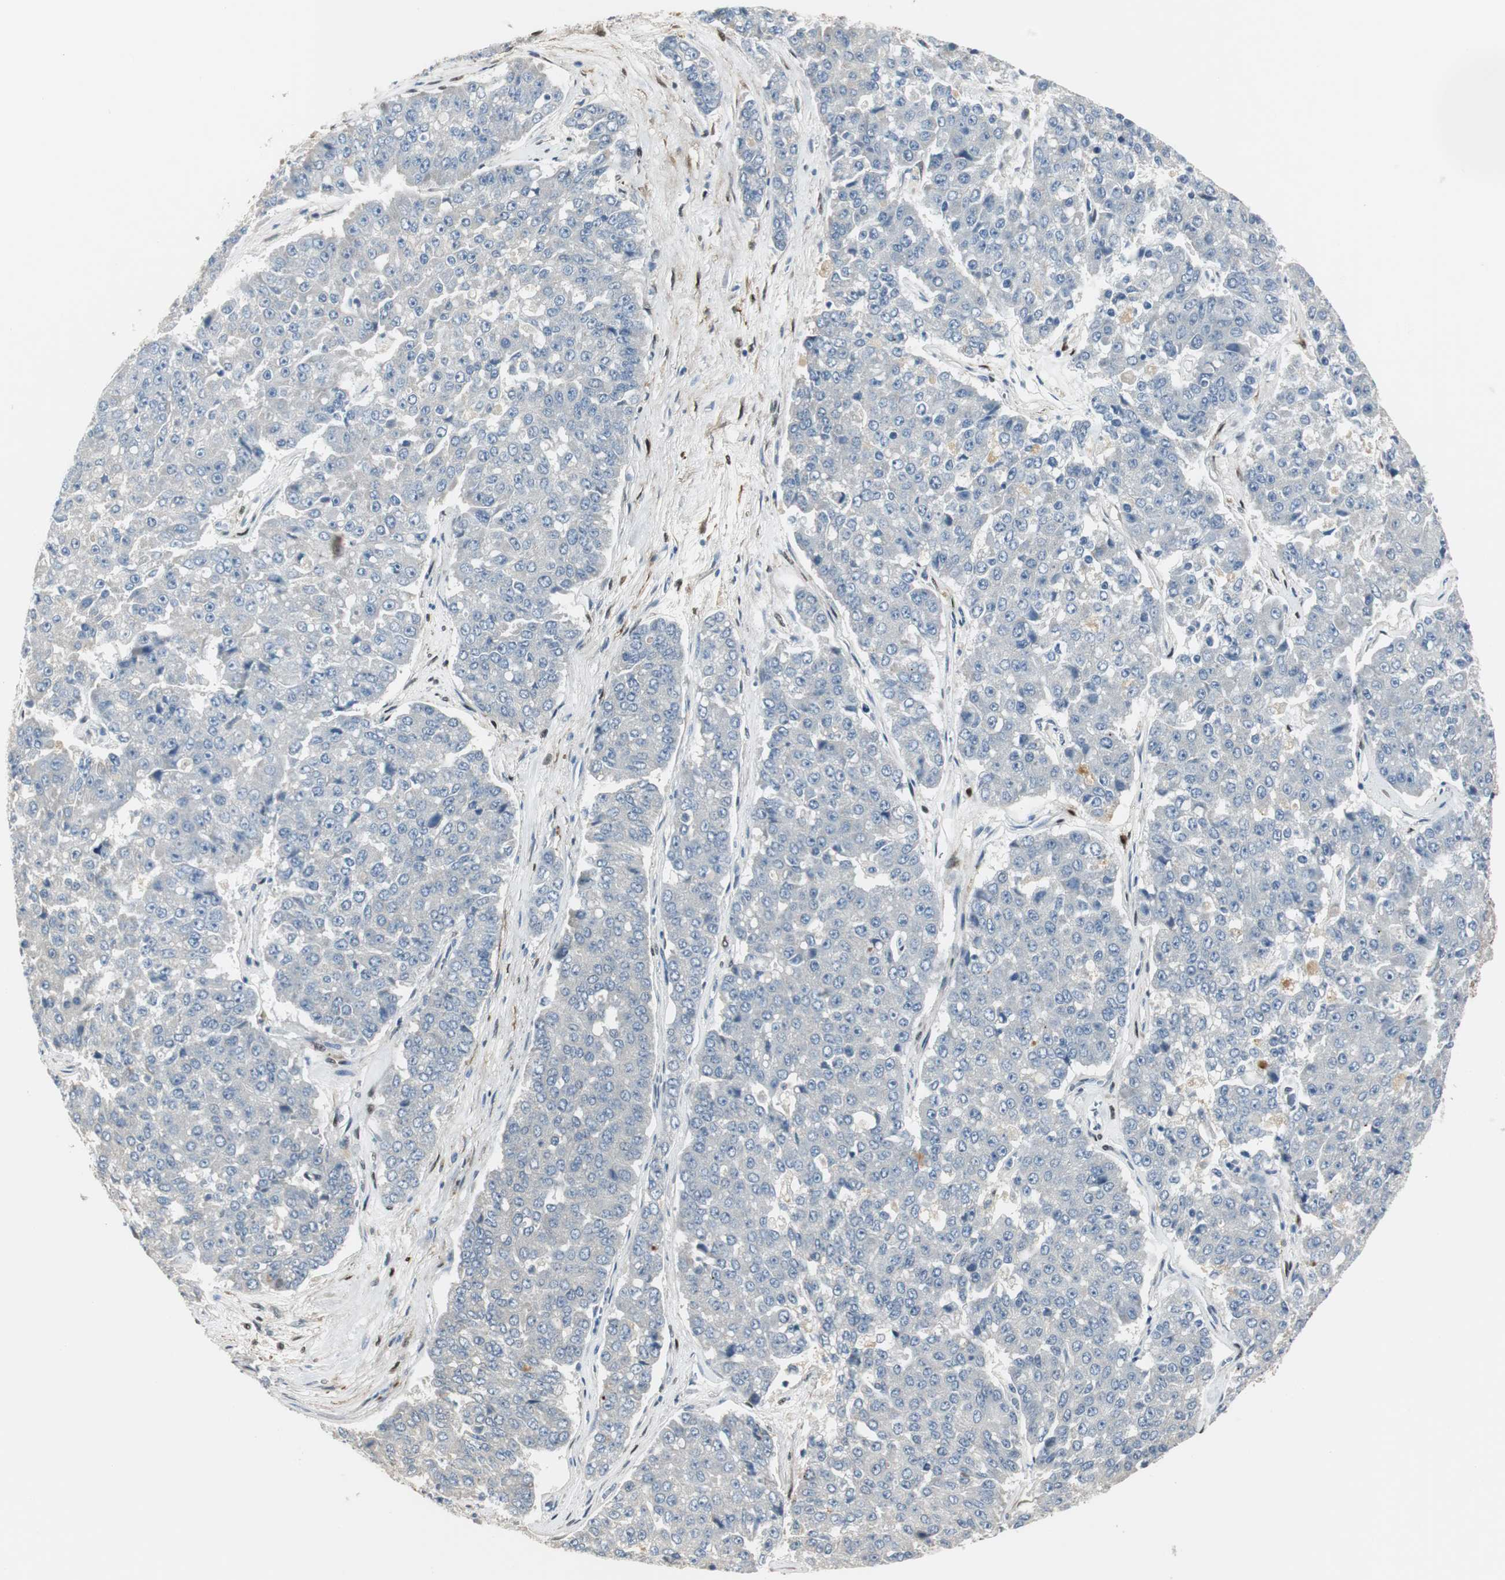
{"staining": {"intensity": "negative", "quantity": "none", "location": "none"}, "tissue": "pancreatic cancer", "cell_type": "Tumor cells", "image_type": "cancer", "snomed": [{"axis": "morphology", "description": "Adenocarcinoma, NOS"}, {"axis": "topography", "description": "Pancreas"}], "caption": "Histopathology image shows no significant protein positivity in tumor cells of pancreatic cancer (adenocarcinoma).", "gene": "FHL2", "patient": {"sex": "male", "age": 50}}